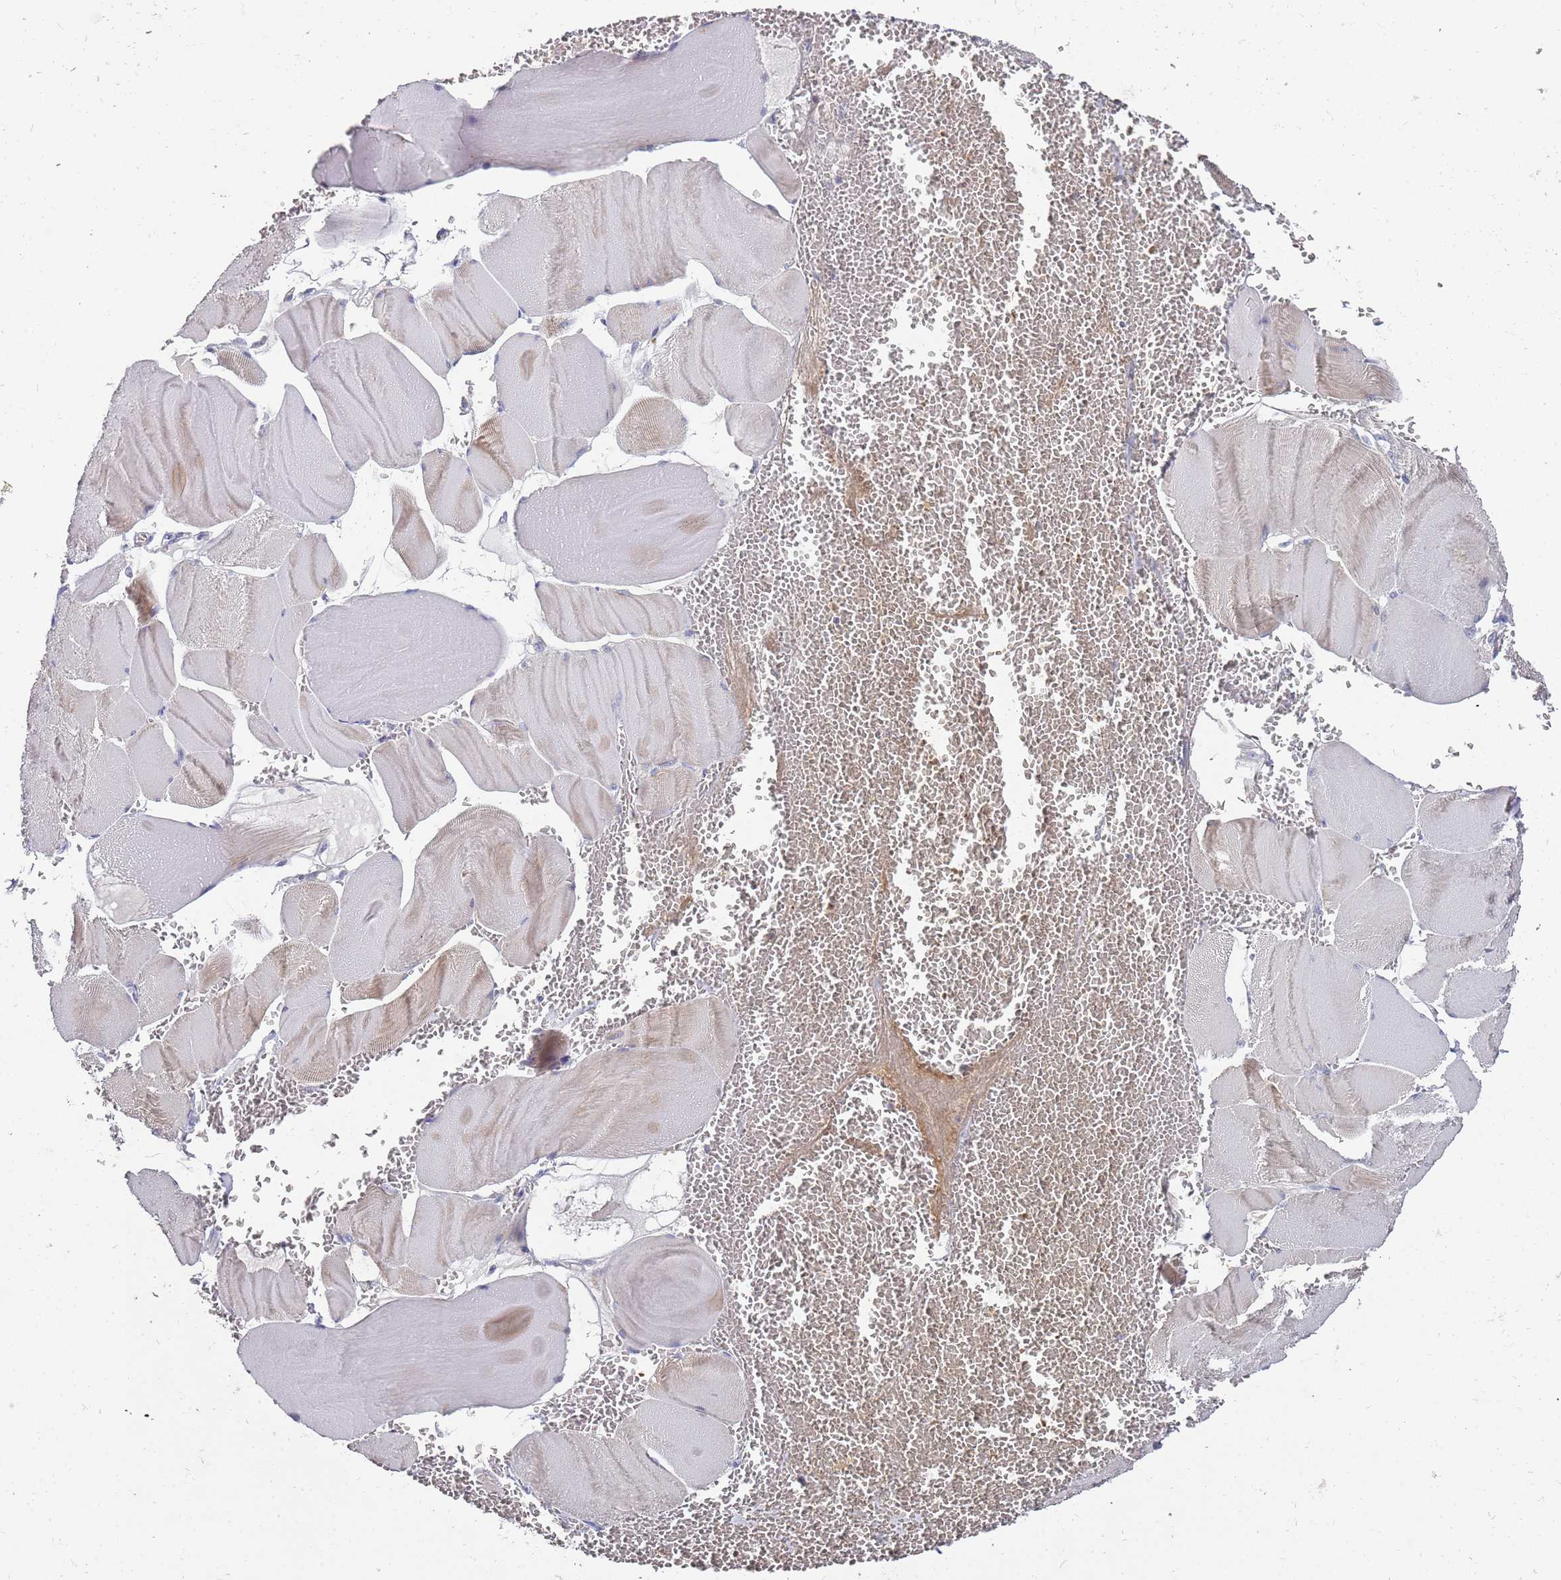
{"staining": {"intensity": "weak", "quantity": "<25%", "location": "cytoplasmic/membranous"}, "tissue": "skeletal muscle", "cell_type": "Myocytes", "image_type": "normal", "snomed": [{"axis": "morphology", "description": "Normal tissue, NOS"}, {"axis": "morphology", "description": "Basal cell carcinoma"}, {"axis": "topography", "description": "Skeletal muscle"}], "caption": "Myocytes show no significant protein expression in benign skeletal muscle.", "gene": "LACC1", "patient": {"sex": "female", "age": 64}}